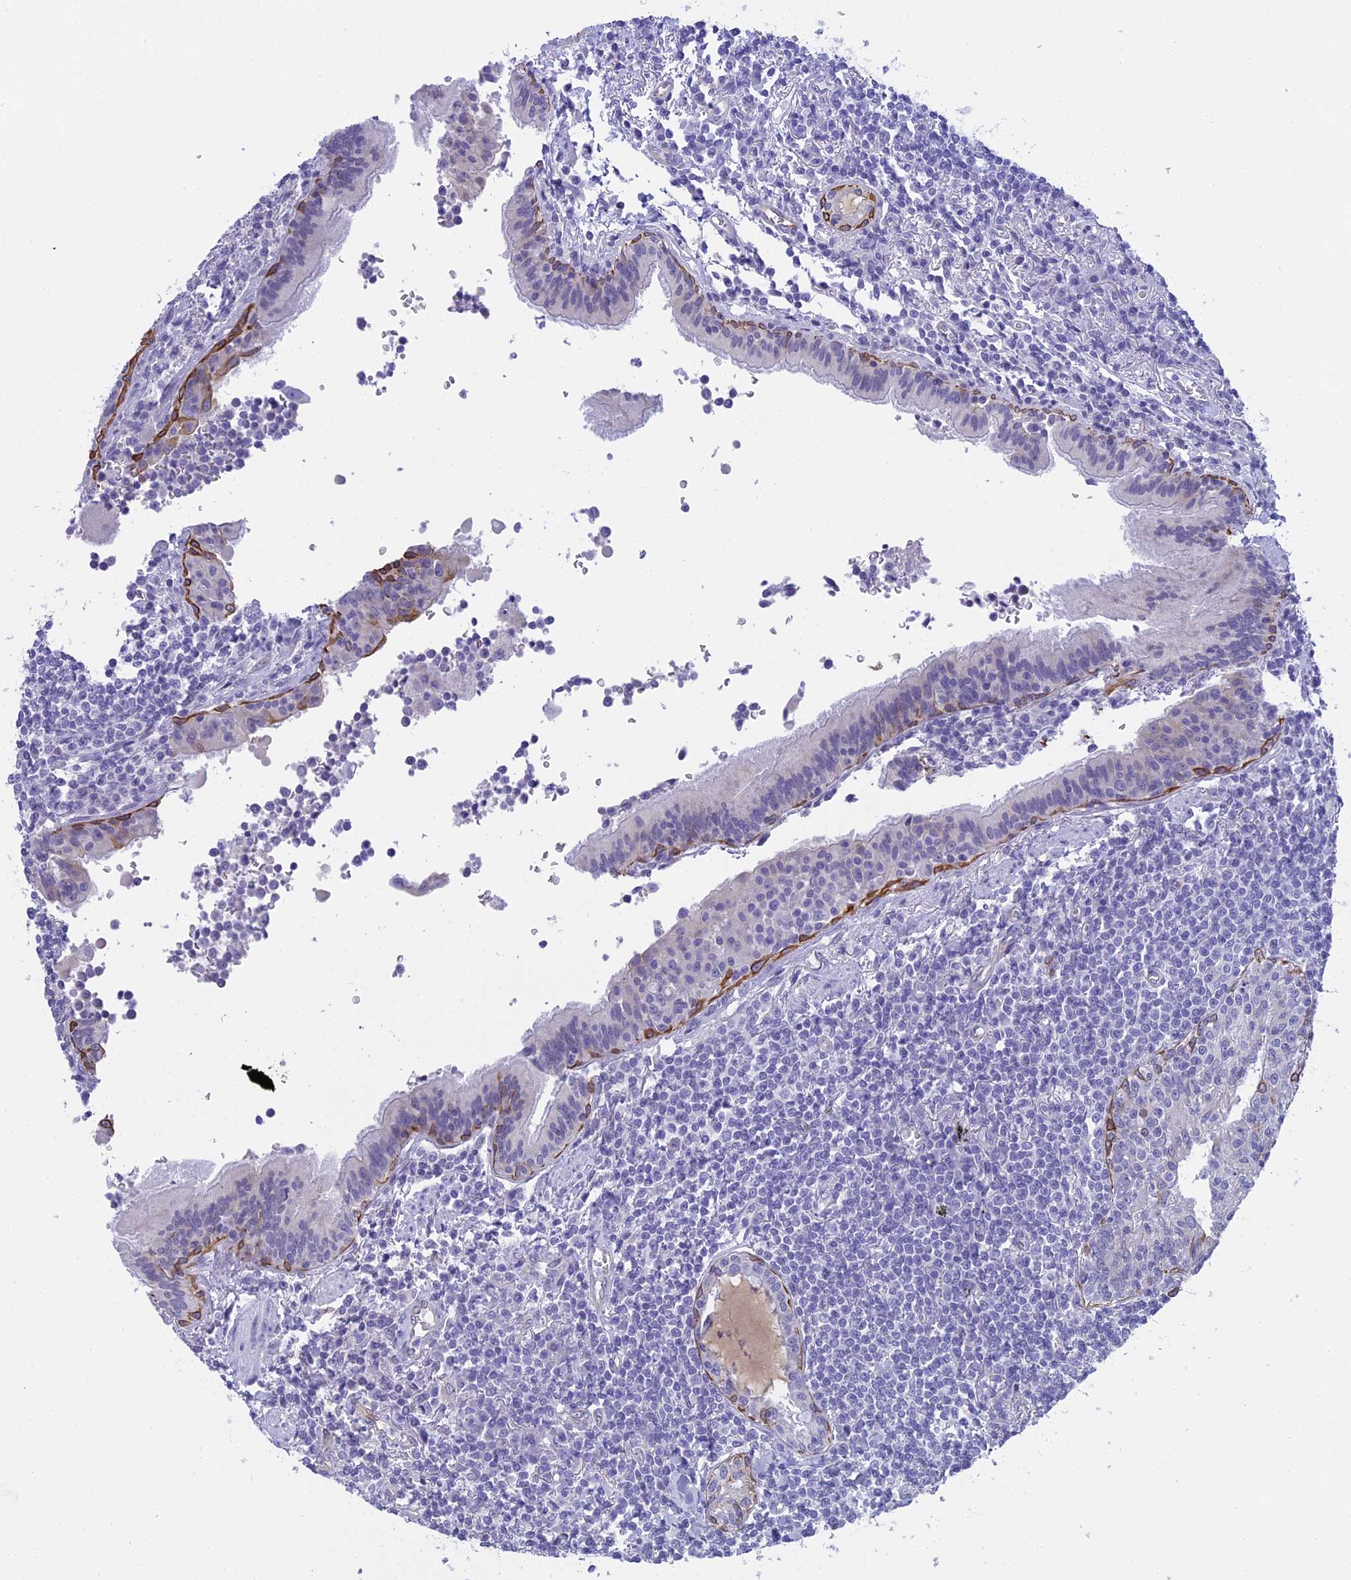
{"staining": {"intensity": "negative", "quantity": "none", "location": "none"}, "tissue": "lymphoma", "cell_type": "Tumor cells", "image_type": "cancer", "snomed": [{"axis": "morphology", "description": "Malignant lymphoma, non-Hodgkin's type, Low grade"}, {"axis": "topography", "description": "Lung"}], "caption": "A high-resolution micrograph shows IHC staining of lymphoma, which shows no significant staining in tumor cells. (DAB (3,3'-diaminobenzidine) IHC, high magnification).", "gene": "TACSTD2", "patient": {"sex": "female", "age": 71}}